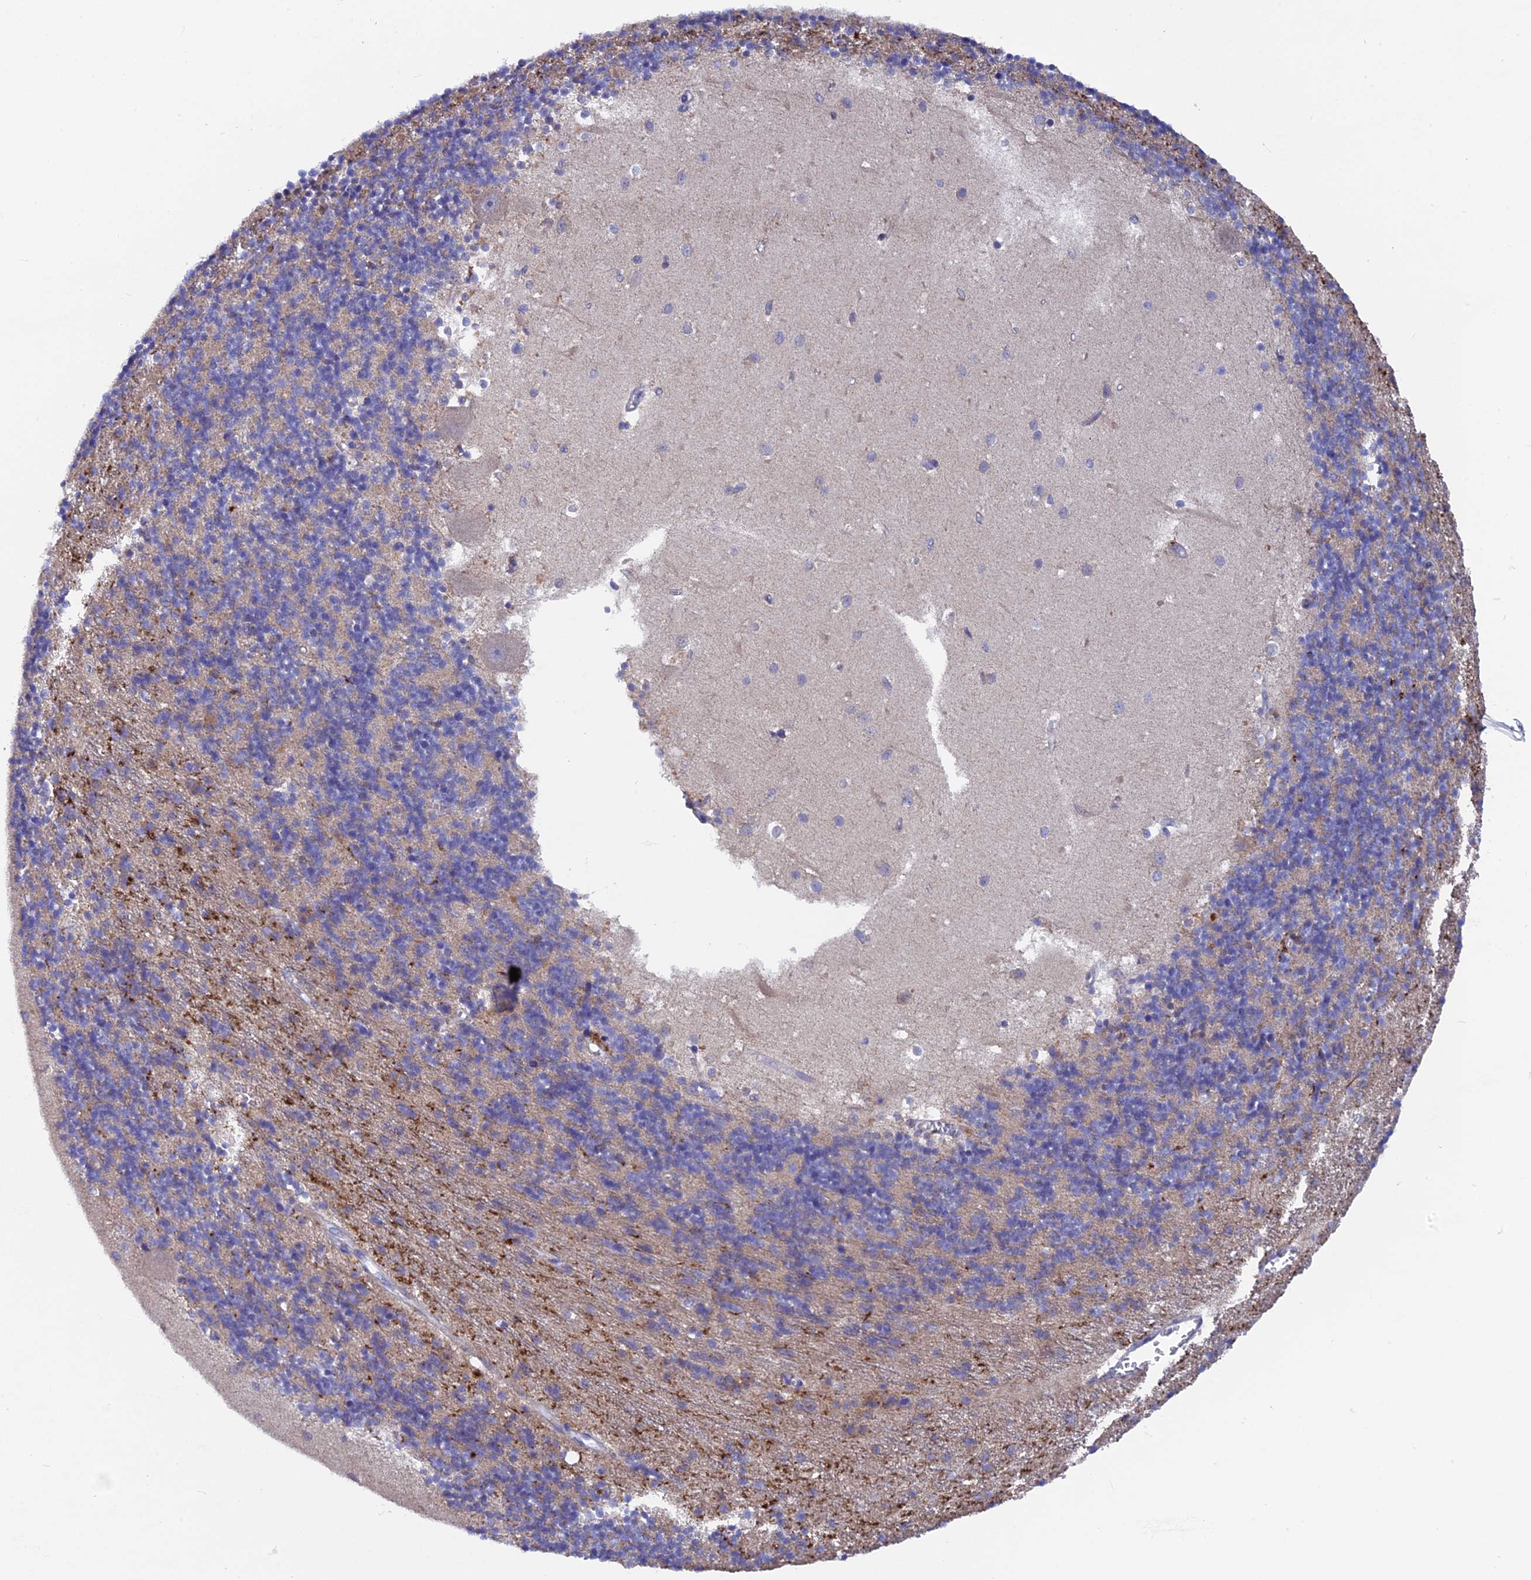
{"staining": {"intensity": "negative", "quantity": "none", "location": "none"}, "tissue": "cerebellum", "cell_type": "Cells in granular layer", "image_type": "normal", "snomed": [{"axis": "morphology", "description": "Normal tissue, NOS"}, {"axis": "topography", "description": "Cerebellum"}], "caption": "Cells in granular layer are negative for protein expression in normal human cerebellum. (DAB IHC visualized using brightfield microscopy, high magnification).", "gene": "AK4P3", "patient": {"sex": "male", "age": 54}}